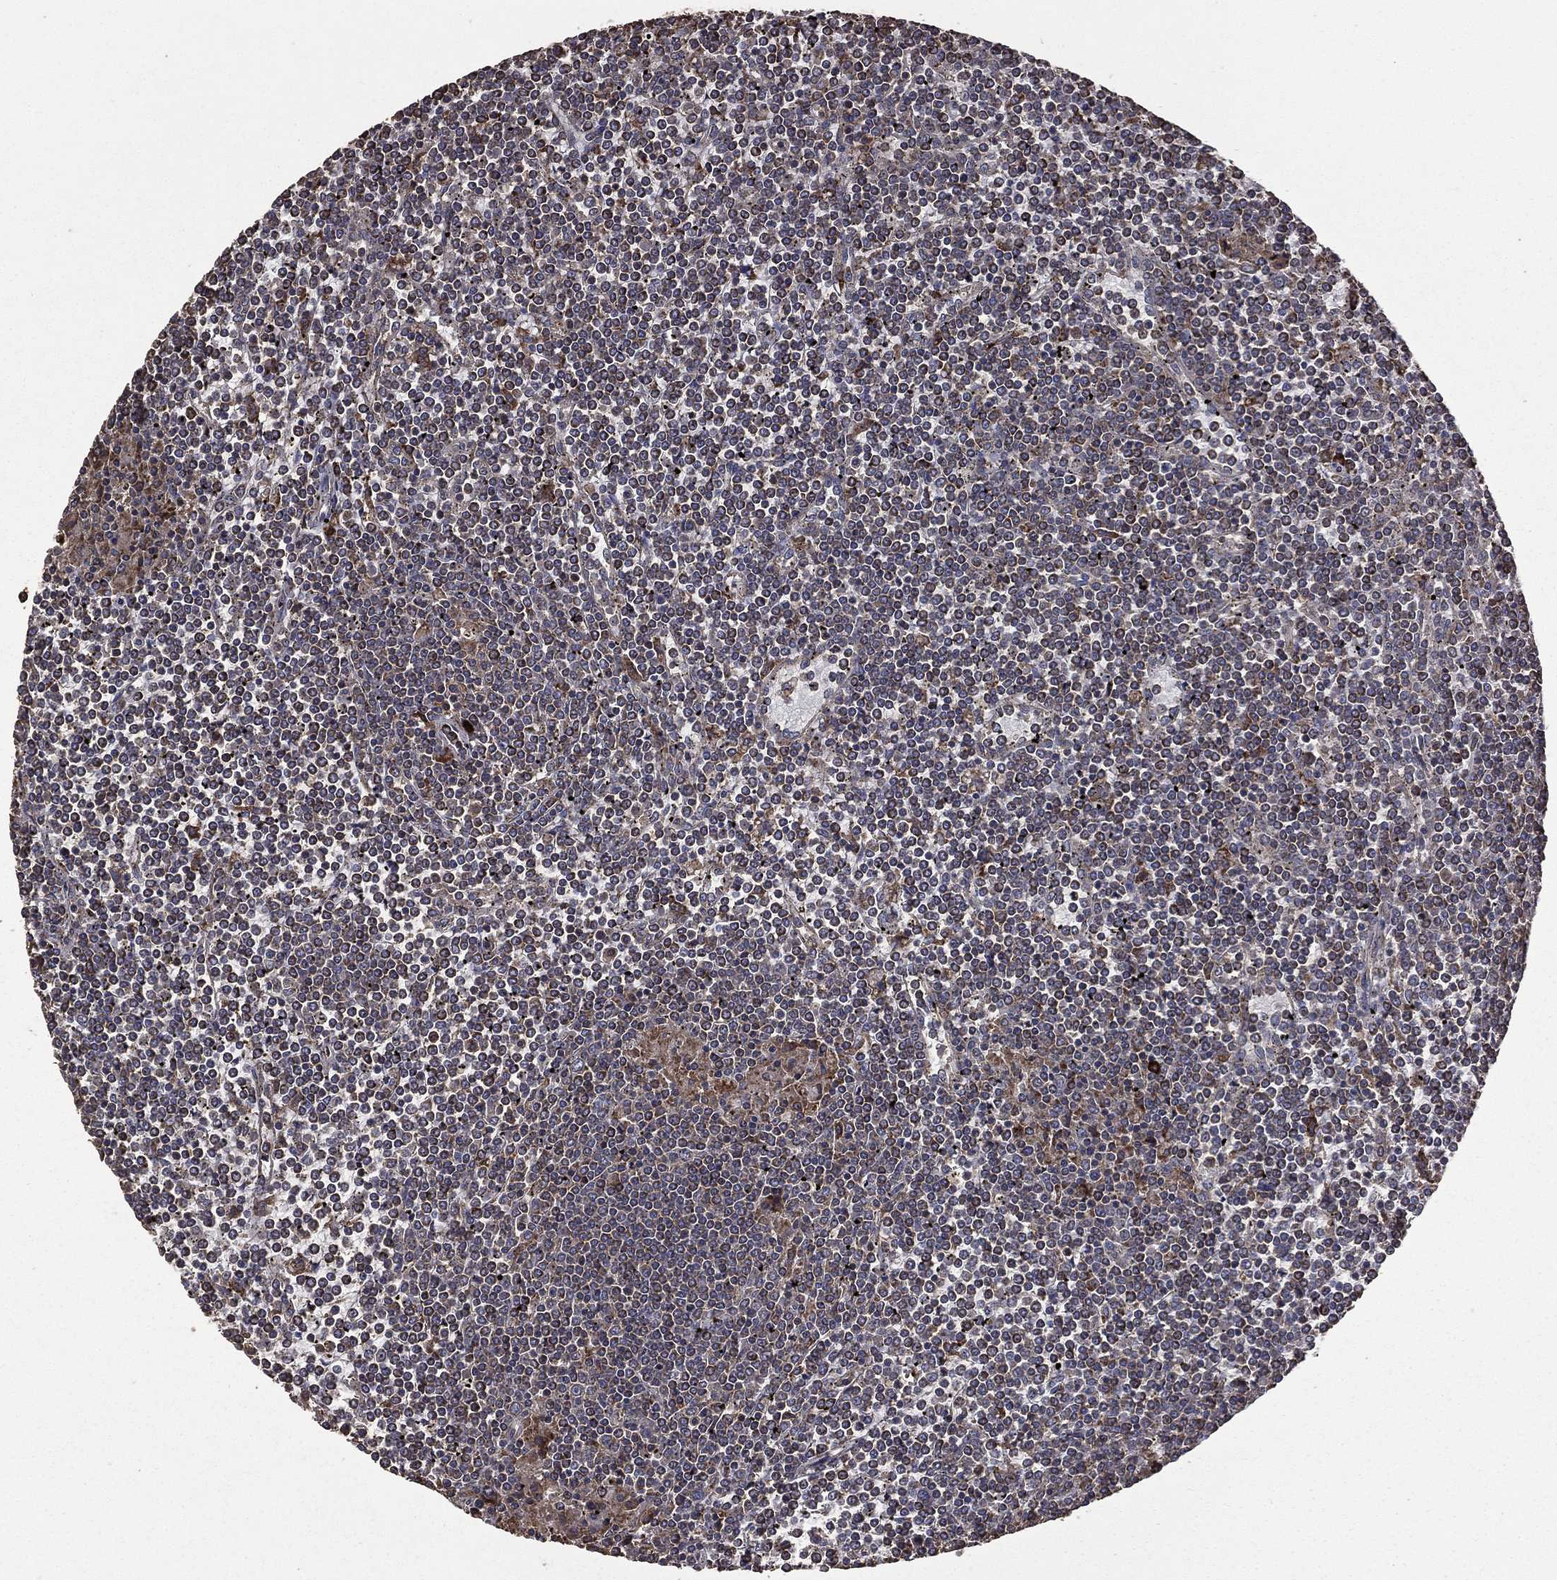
{"staining": {"intensity": "negative", "quantity": "none", "location": "none"}, "tissue": "lymphoma", "cell_type": "Tumor cells", "image_type": "cancer", "snomed": [{"axis": "morphology", "description": "Malignant lymphoma, non-Hodgkin's type, Low grade"}, {"axis": "topography", "description": "Spleen"}], "caption": "Tumor cells show no significant staining in lymphoma.", "gene": "METTL27", "patient": {"sex": "female", "age": 19}}